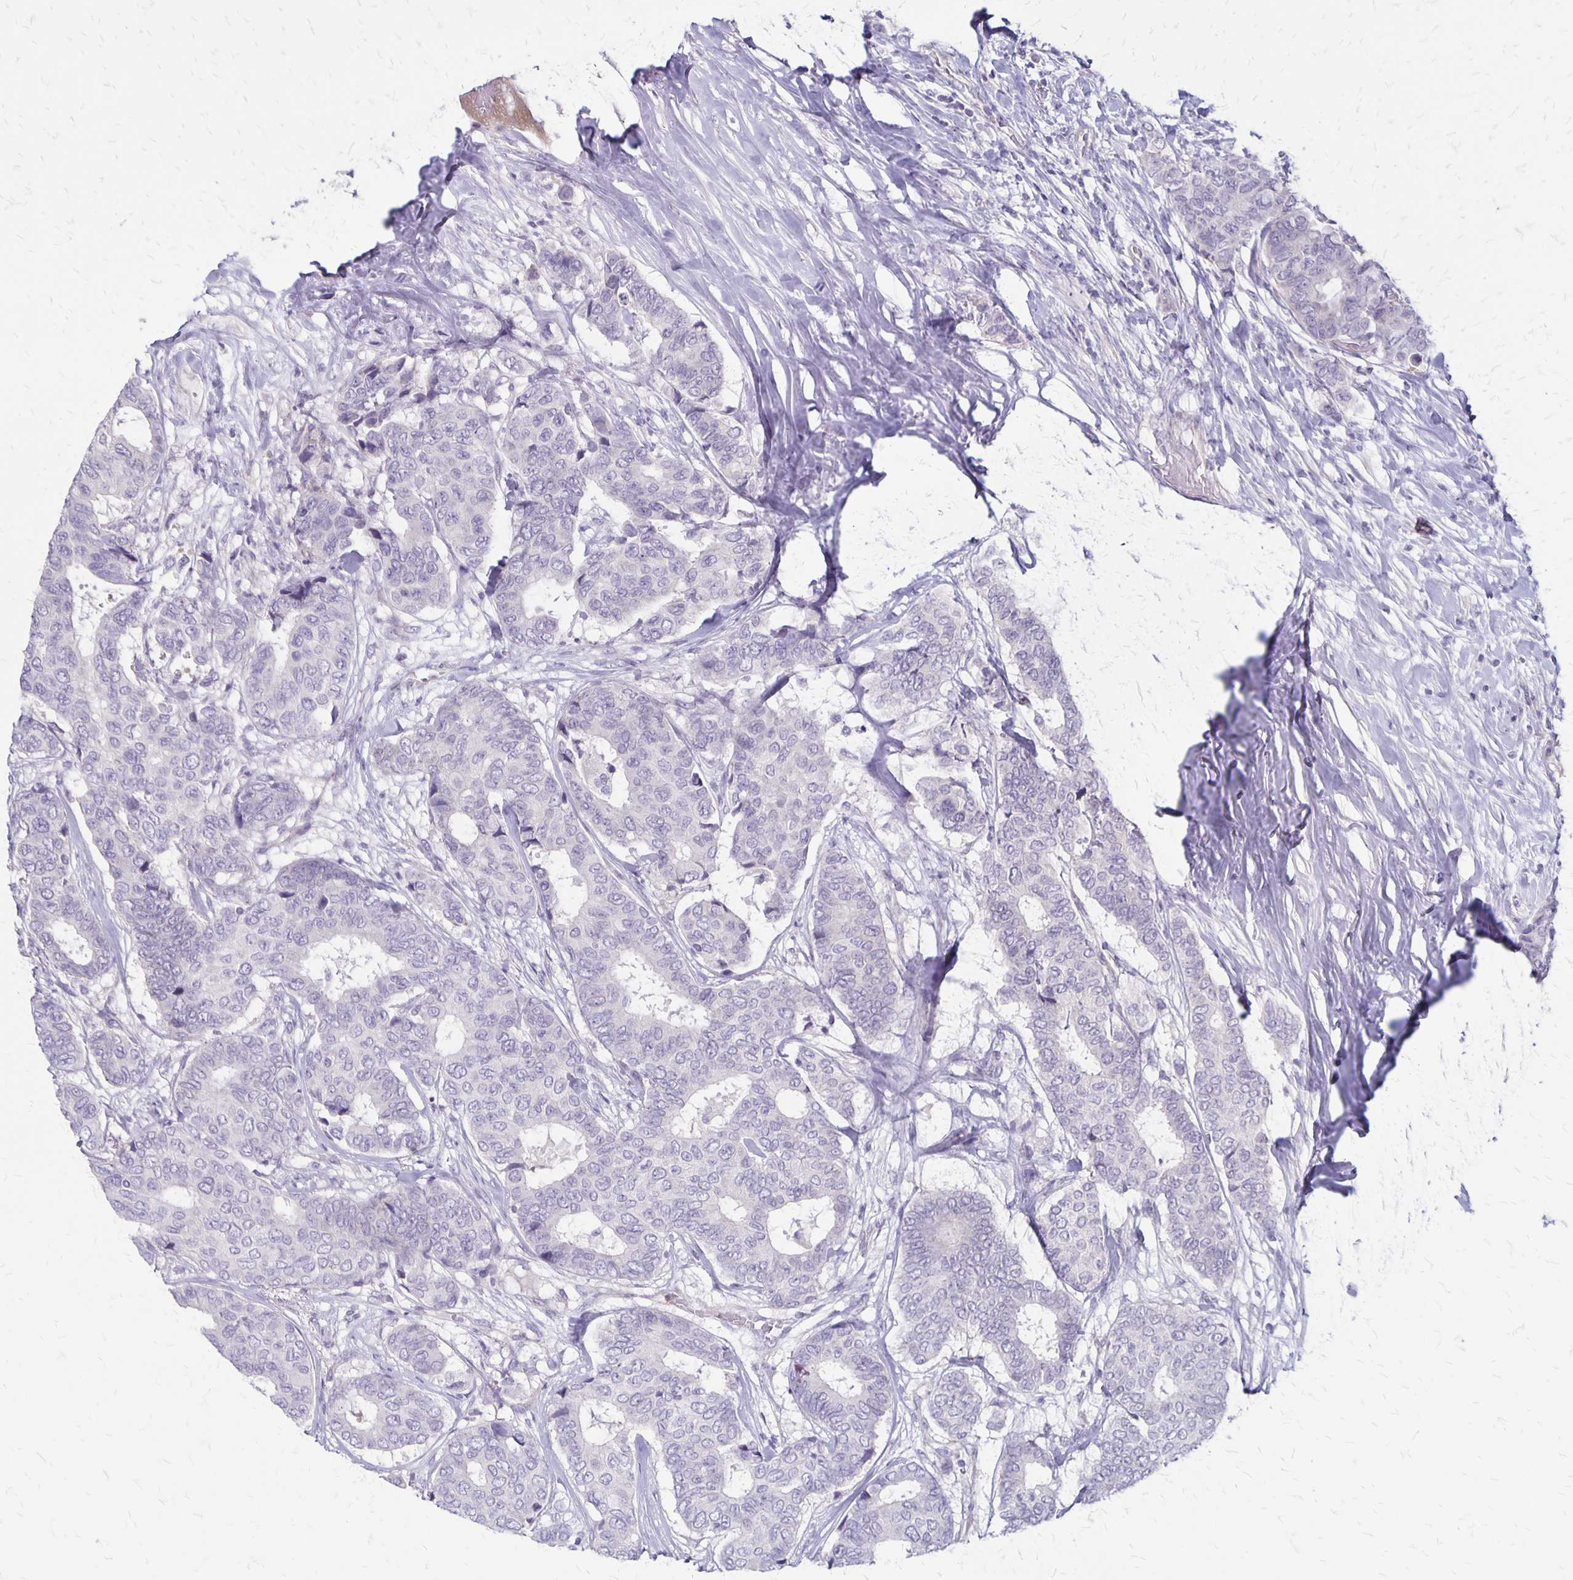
{"staining": {"intensity": "negative", "quantity": "none", "location": "none"}, "tissue": "breast cancer", "cell_type": "Tumor cells", "image_type": "cancer", "snomed": [{"axis": "morphology", "description": "Duct carcinoma"}, {"axis": "topography", "description": "Breast"}], "caption": "This is an immunohistochemistry histopathology image of human breast cancer (invasive ductal carcinoma). There is no positivity in tumor cells.", "gene": "SEPTIN5", "patient": {"sex": "female", "age": 75}}